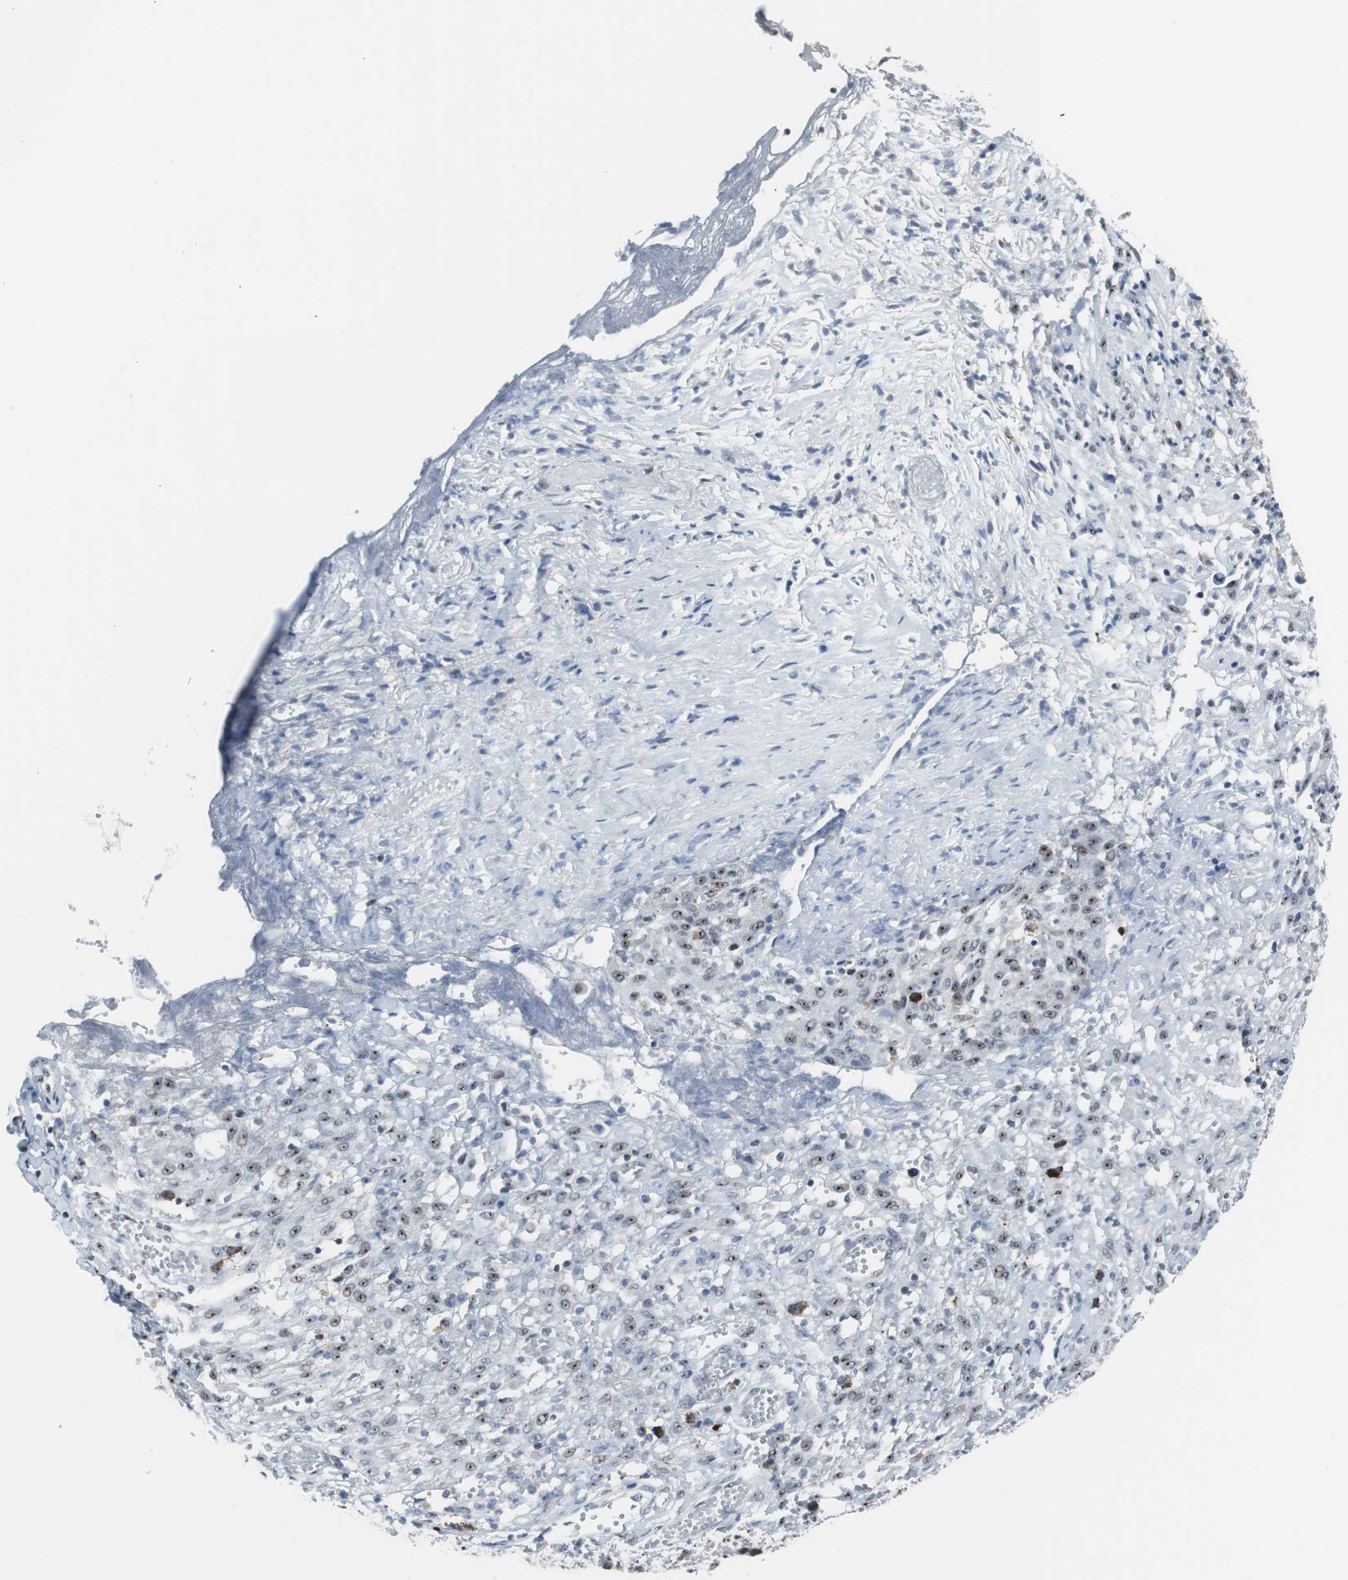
{"staining": {"intensity": "moderate", "quantity": ">75%", "location": "nuclear"}, "tissue": "ovarian cancer", "cell_type": "Tumor cells", "image_type": "cancer", "snomed": [{"axis": "morphology", "description": "Carcinoma, endometroid"}, {"axis": "topography", "description": "Ovary"}], "caption": "The histopathology image demonstrates staining of endometroid carcinoma (ovarian), revealing moderate nuclear protein expression (brown color) within tumor cells.", "gene": "DOK1", "patient": {"sex": "female", "age": 42}}